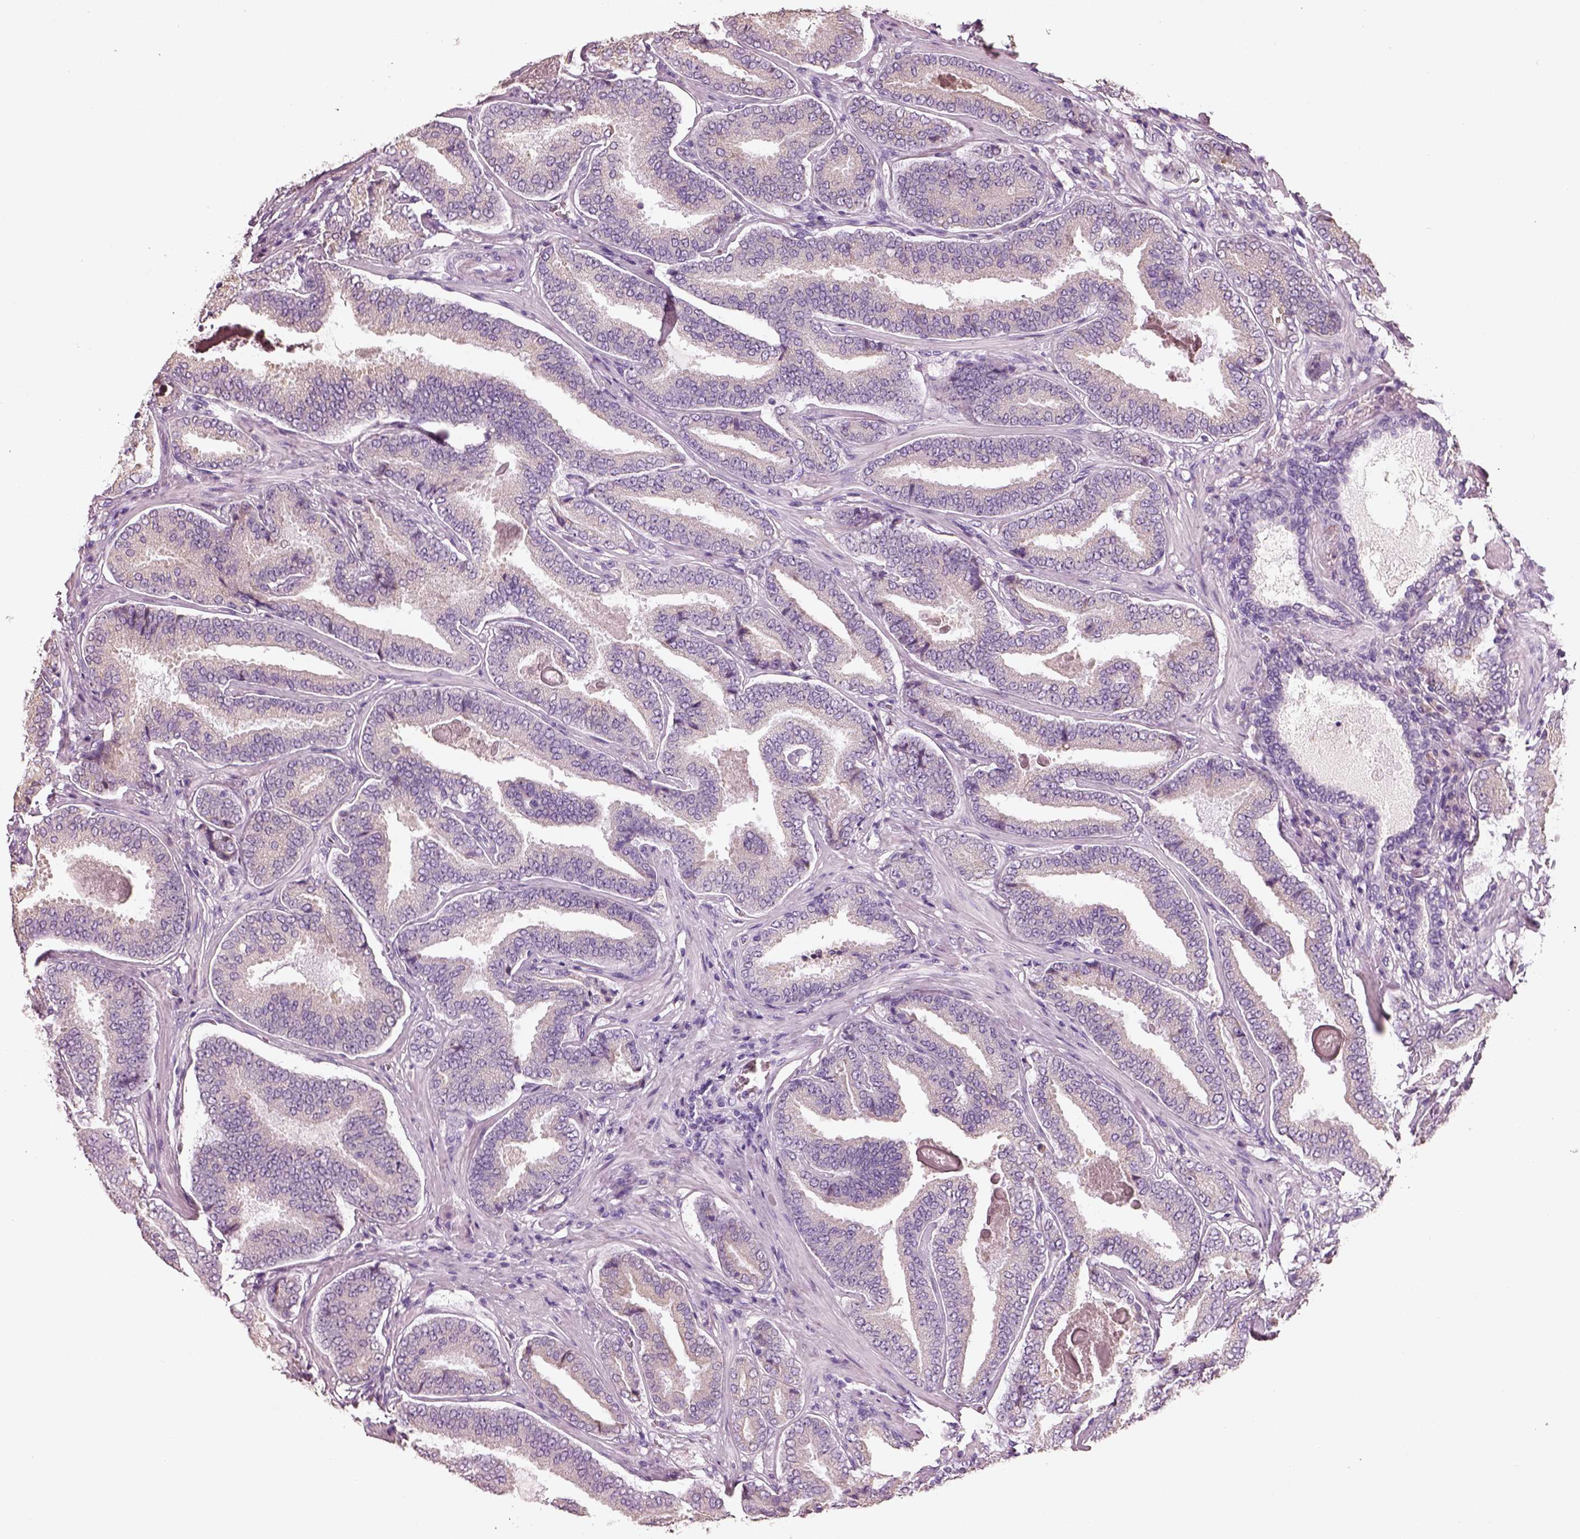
{"staining": {"intensity": "negative", "quantity": "none", "location": "none"}, "tissue": "prostate cancer", "cell_type": "Tumor cells", "image_type": "cancer", "snomed": [{"axis": "morphology", "description": "Adenocarcinoma, NOS"}, {"axis": "topography", "description": "Prostate"}], "caption": "Protein analysis of prostate adenocarcinoma demonstrates no significant expression in tumor cells.", "gene": "PNOC", "patient": {"sex": "male", "age": 64}}